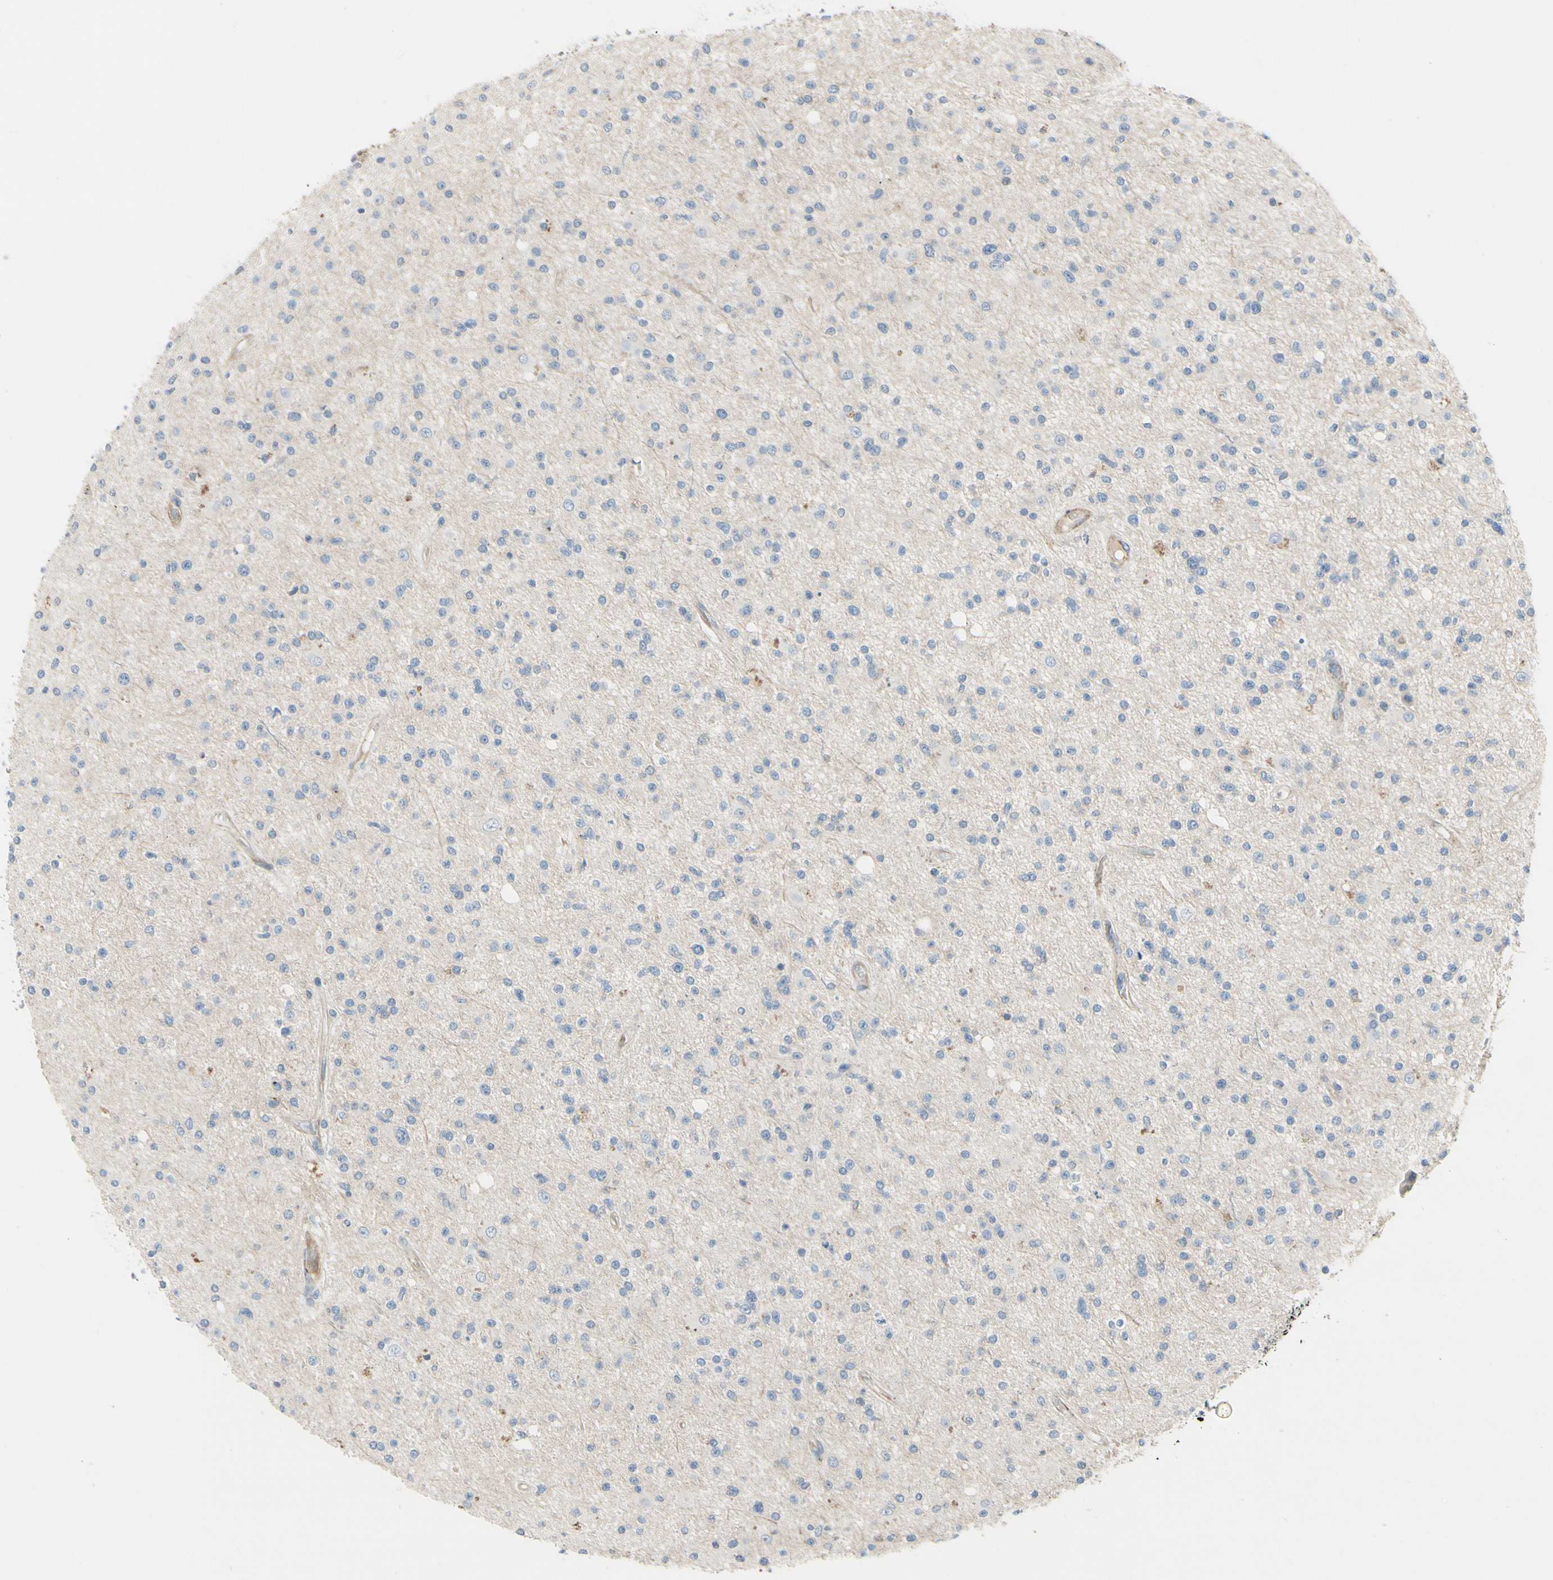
{"staining": {"intensity": "negative", "quantity": "none", "location": "none"}, "tissue": "glioma", "cell_type": "Tumor cells", "image_type": "cancer", "snomed": [{"axis": "morphology", "description": "Glioma, malignant, High grade"}, {"axis": "topography", "description": "Brain"}], "caption": "IHC histopathology image of neoplastic tissue: human glioma stained with DAB displays no significant protein staining in tumor cells.", "gene": "TPM1", "patient": {"sex": "male", "age": 33}}